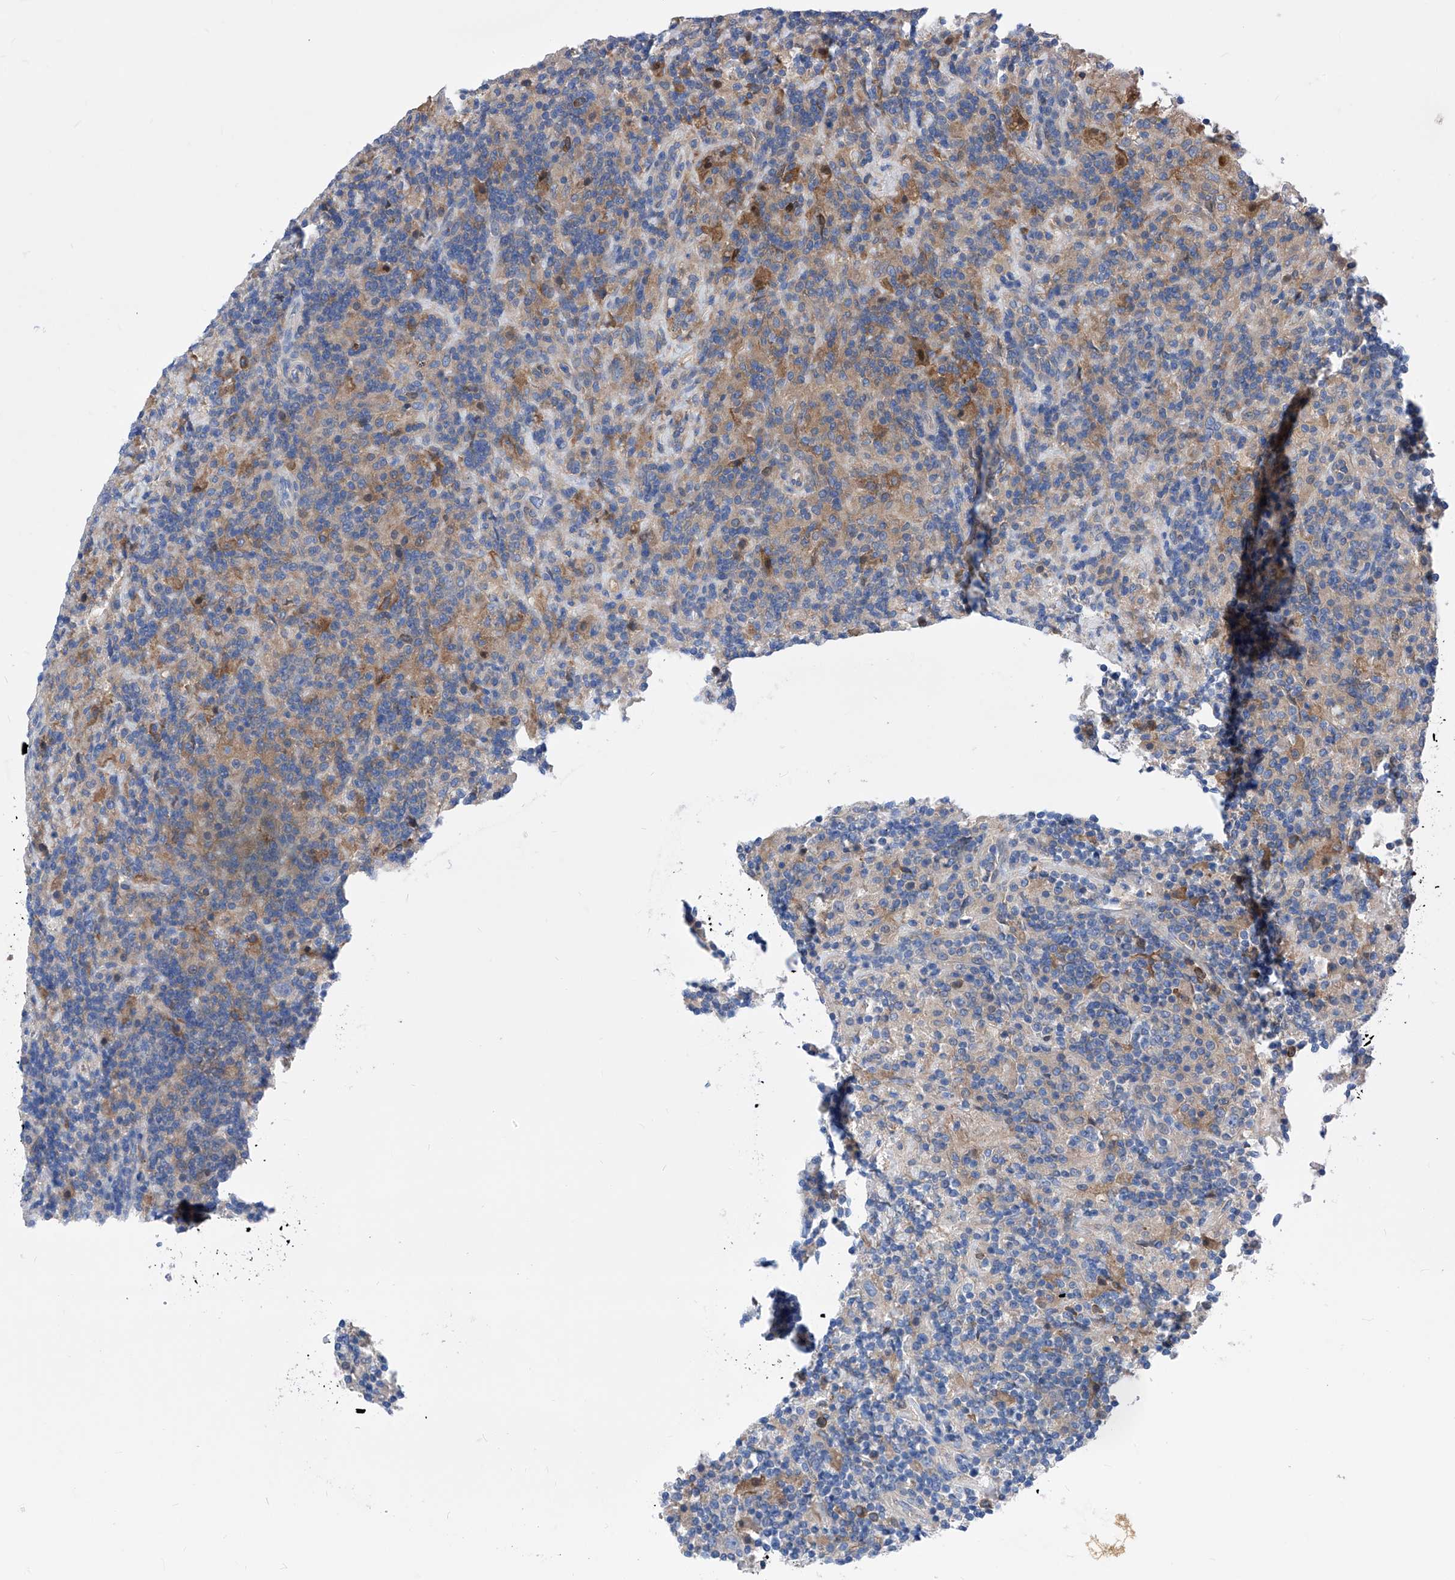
{"staining": {"intensity": "negative", "quantity": "none", "location": "none"}, "tissue": "lymphoma", "cell_type": "Tumor cells", "image_type": "cancer", "snomed": [{"axis": "morphology", "description": "Hodgkin's disease, NOS"}, {"axis": "topography", "description": "Lymph node"}], "caption": "Histopathology image shows no protein staining in tumor cells of lymphoma tissue.", "gene": "XPNPEP1", "patient": {"sex": "male", "age": 70}}